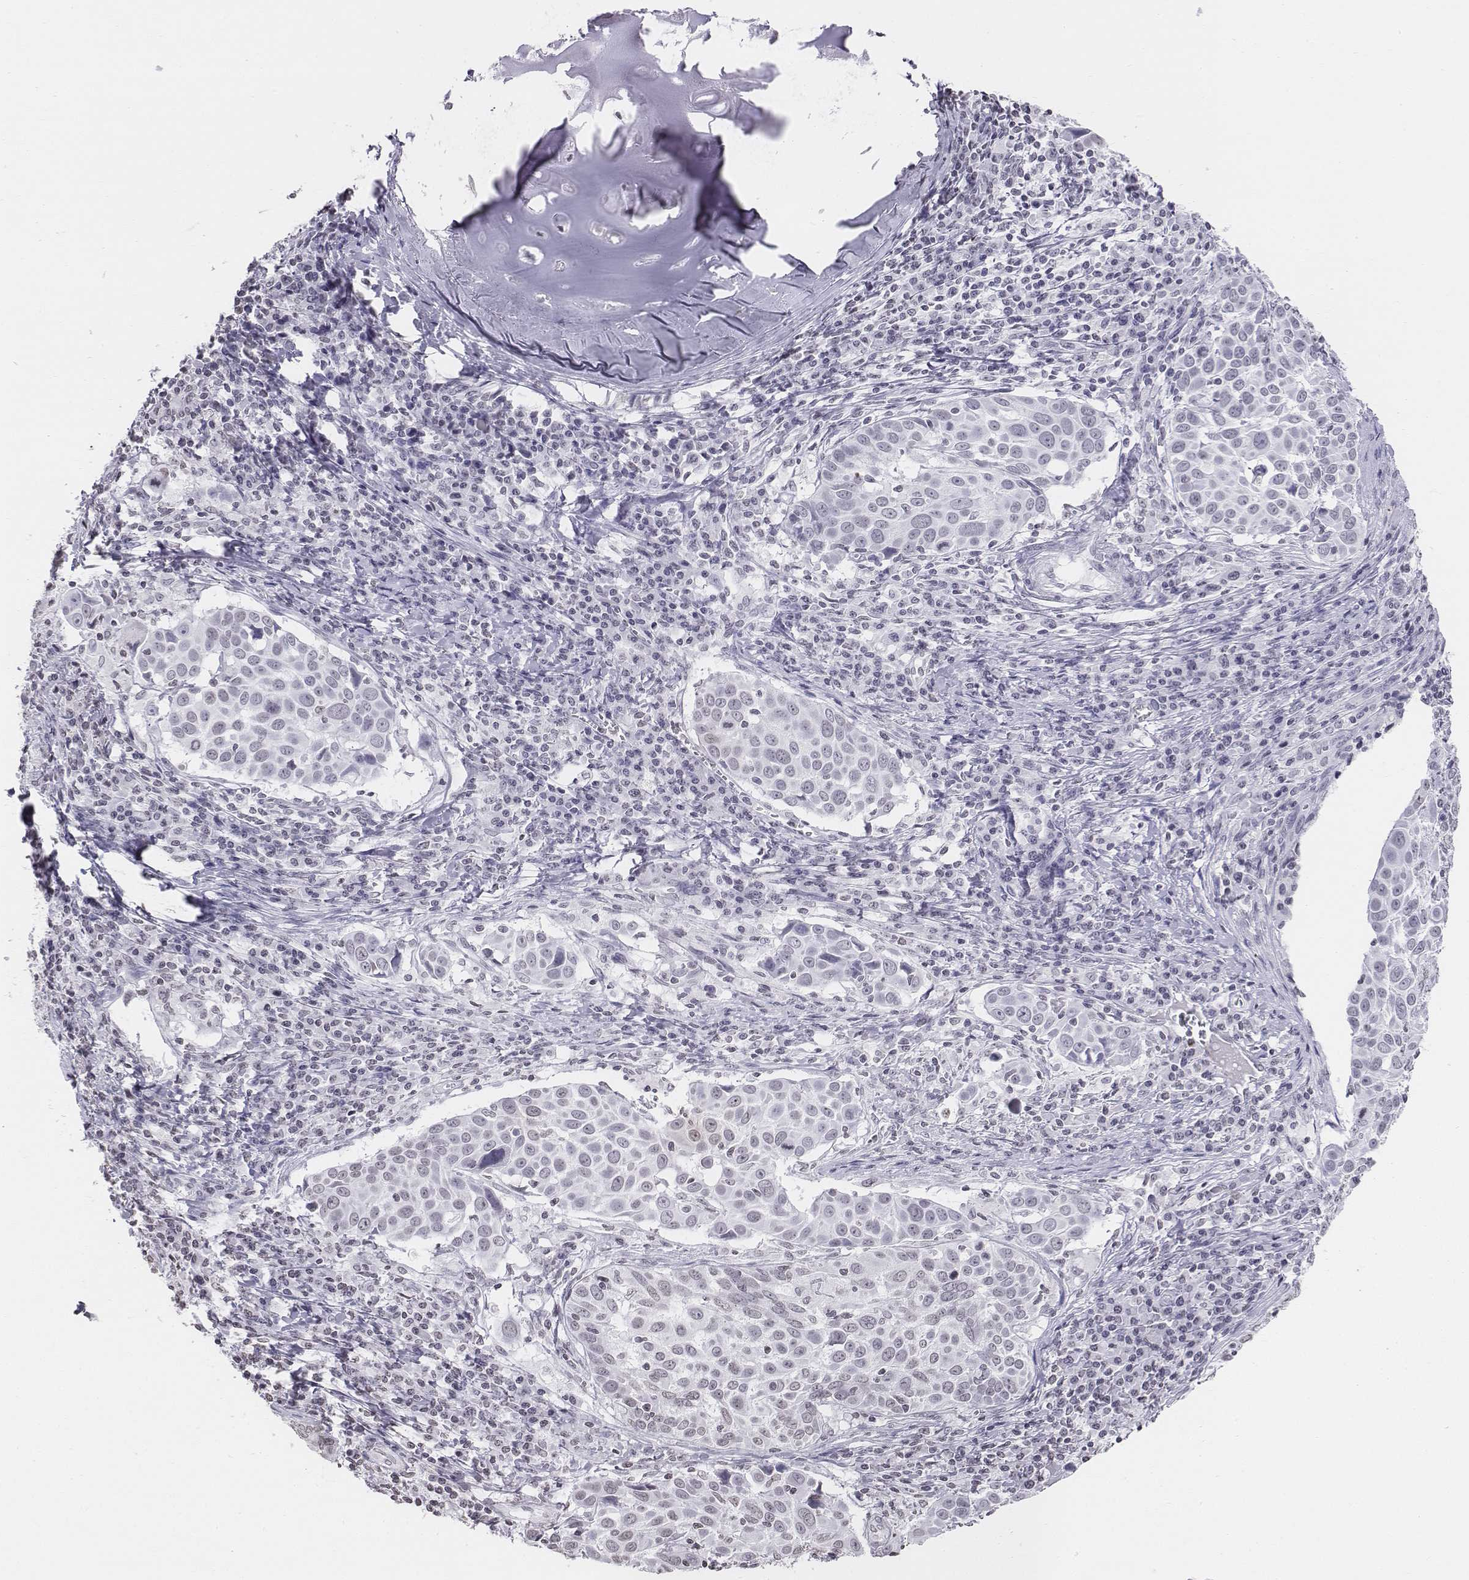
{"staining": {"intensity": "negative", "quantity": "none", "location": "none"}, "tissue": "lung cancer", "cell_type": "Tumor cells", "image_type": "cancer", "snomed": [{"axis": "morphology", "description": "Squamous cell carcinoma, NOS"}, {"axis": "topography", "description": "Lung"}], "caption": "IHC histopathology image of human lung cancer (squamous cell carcinoma) stained for a protein (brown), which shows no expression in tumor cells. (DAB IHC visualized using brightfield microscopy, high magnification).", "gene": "BARHL1", "patient": {"sex": "male", "age": 57}}